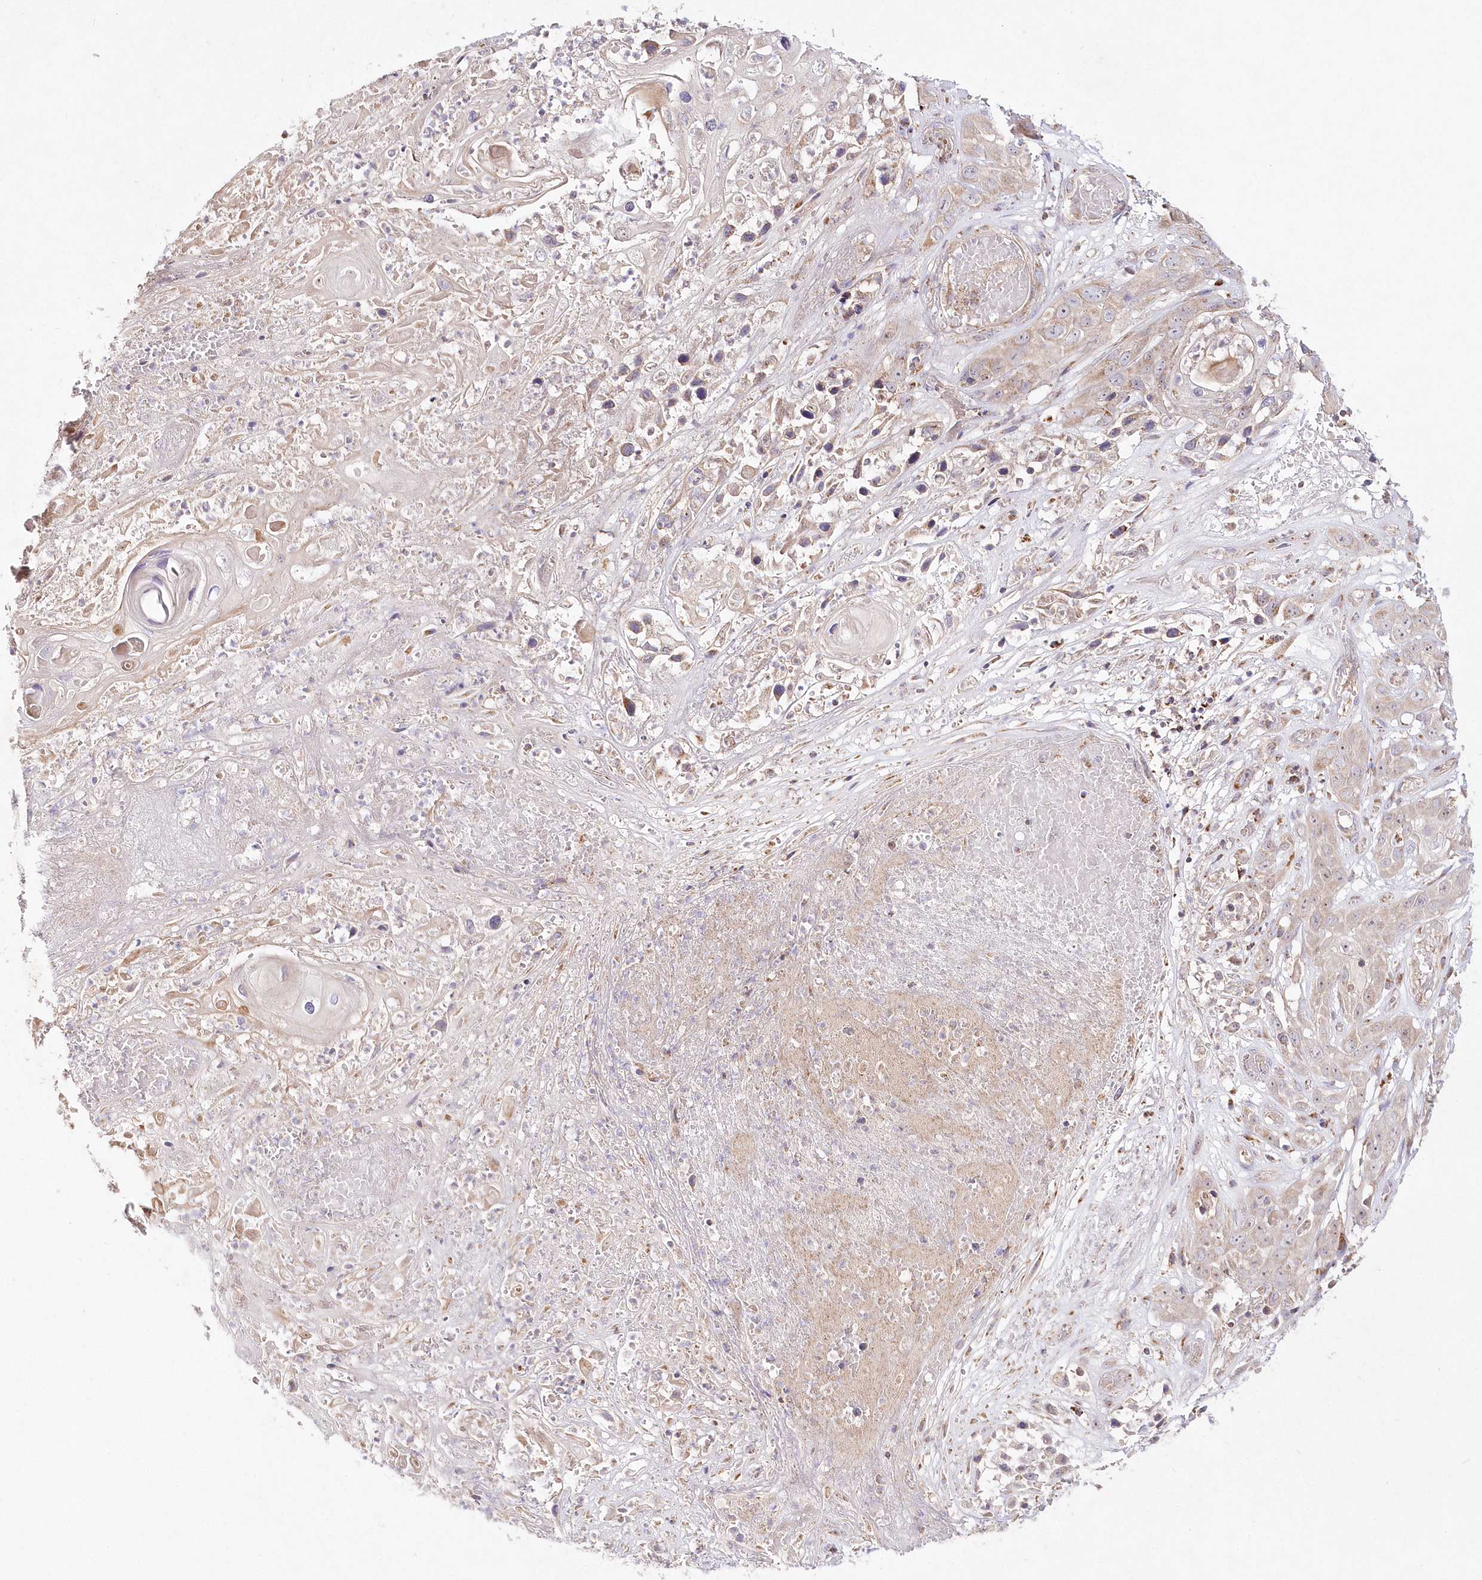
{"staining": {"intensity": "weak", "quantity": "<25%", "location": "cytoplasmic/membranous"}, "tissue": "skin cancer", "cell_type": "Tumor cells", "image_type": "cancer", "snomed": [{"axis": "morphology", "description": "Squamous cell carcinoma, NOS"}, {"axis": "topography", "description": "Skin"}], "caption": "This is an immunohistochemistry photomicrograph of human skin cancer (squamous cell carcinoma). There is no positivity in tumor cells.", "gene": "DNA2", "patient": {"sex": "male", "age": 55}}